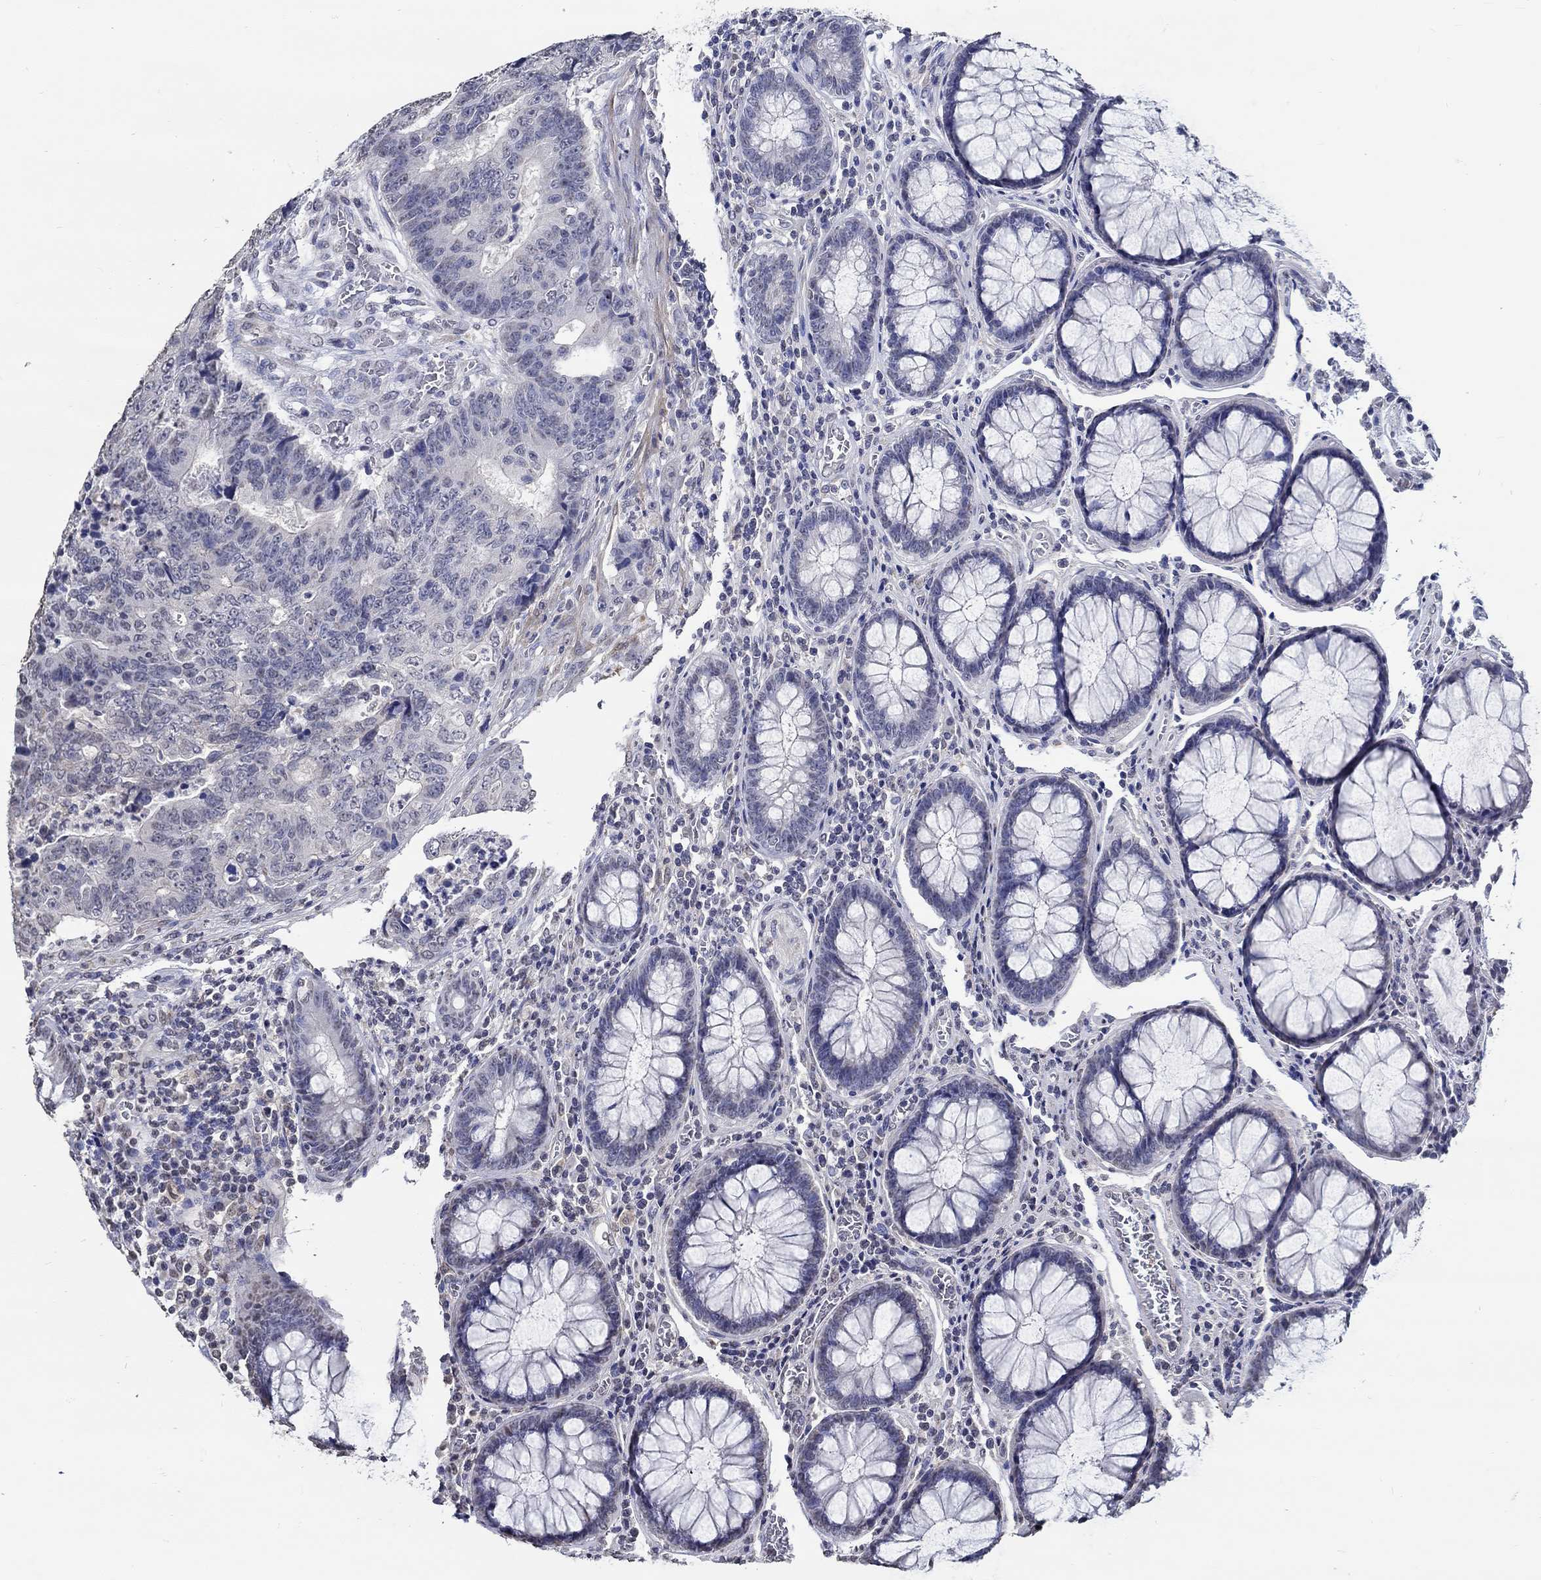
{"staining": {"intensity": "negative", "quantity": "none", "location": "none"}, "tissue": "colorectal cancer", "cell_type": "Tumor cells", "image_type": "cancer", "snomed": [{"axis": "morphology", "description": "Adenocarcinoma, NOS"}, {"axis": "topography", "description": "Colon"}], "caption": "A photomicrograph of colorectal cancer stained for a protein shows no brown staining in tumor cells. (Brightfield microscopy of DAB immunohistochemistry at high magnification).", "gene": "PDE1B", "patient": {"sex": "female", "age": 48}}